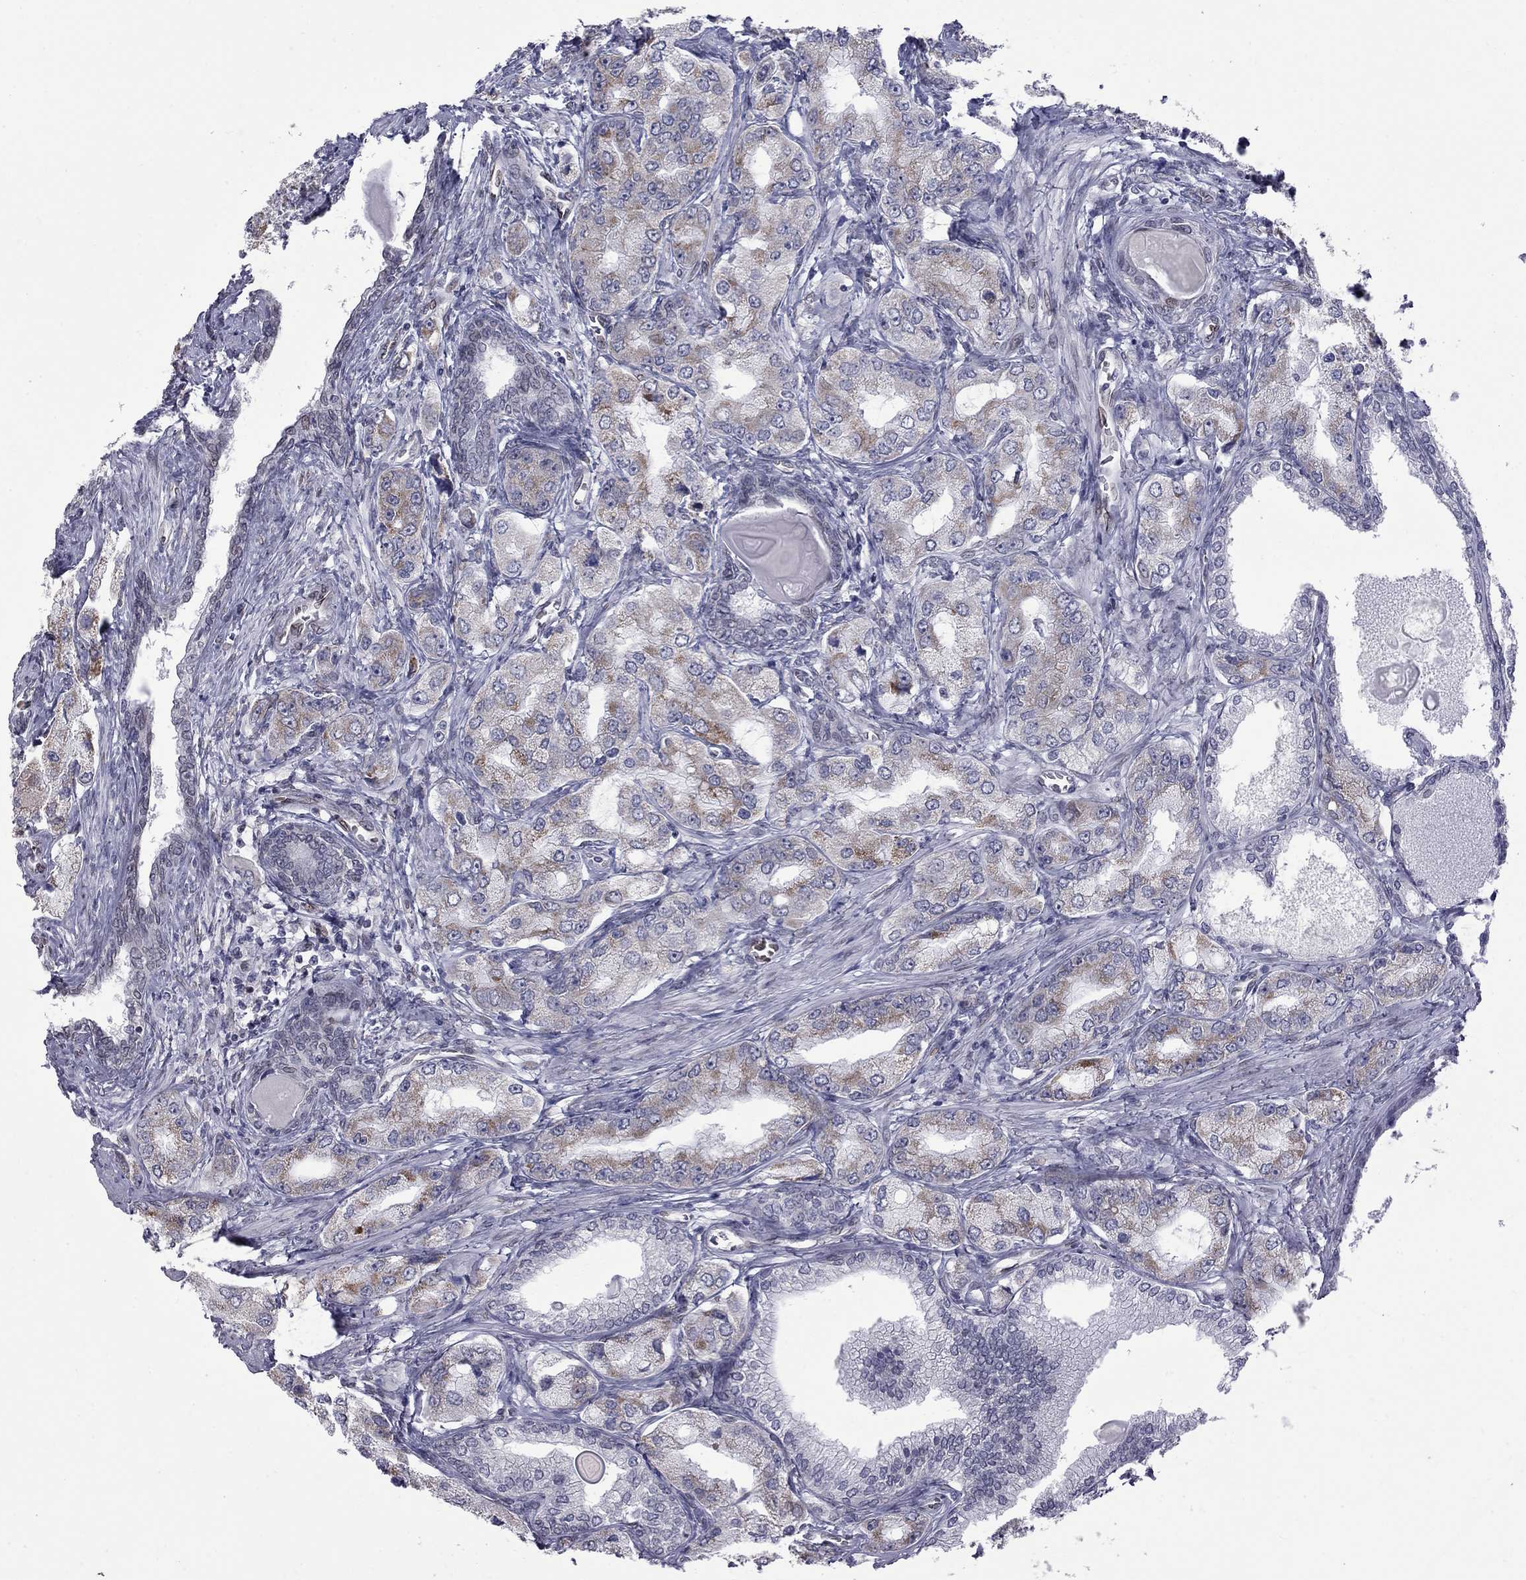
{"staining": {"intensity": "moderate", "quantity": "<25%", "location": "cytoplasmic/membranous"}, "tissue": "prostate cancer", "cell_type": "Tumor cells", "image_type": "cancer", "snomed": [{"axis": "morphology", "description": "Adenocarcinoma, Low grade"}, {"axis": "topography", "description": "Prostate"}], "caption": "A brown stain labels moderate cytoplasmic/membranous expression of a protein in adenocarcinoma (low-grade) (prostate) tumor cells.", "gene": "CLTCL1", "patient": {"sex": "male", "age": 69}}